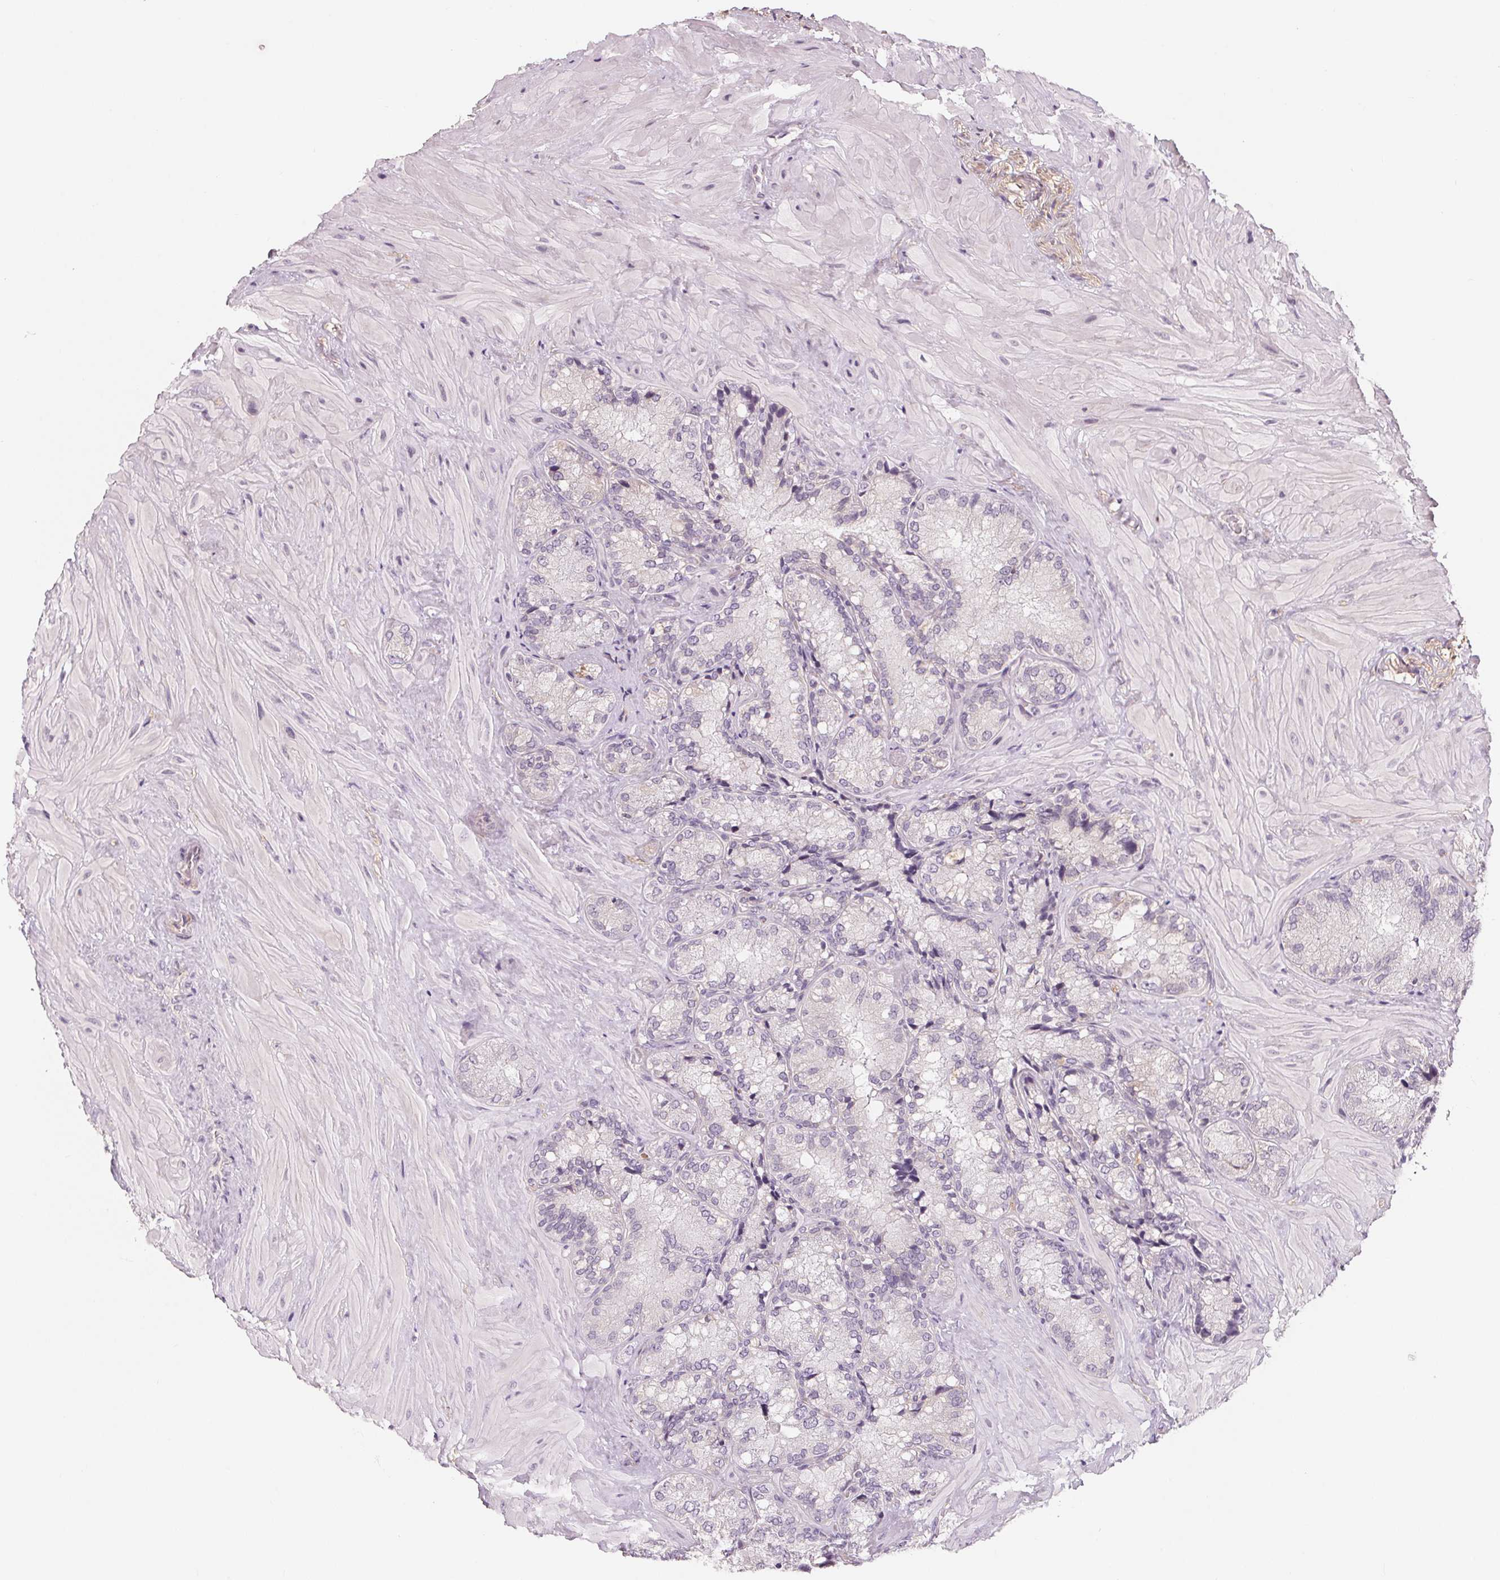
{"staining": {"intensity": "weak", "quantity": "25%-75%", "location": "cytoplasmic/membranous"}, "tissue": "seminal vesicle", "cell_type": "Glandular cells", "image_type": "normal", "snomed": [{"axis": "morphology", "description": "Normal tissue, NOS"}, {"axis": "topography", "description": "Seminal veicle"}], "caption": "Immunohistochemical staining of normal seminal vesicle demonstrates weak cytoplasmic/membranous protein expression in about 25%-75% of glandular cells. The staining was performed using DAB (3,3'-diaminobenzidine), with brown indicating positive protein expression. Nuclei are stained blue with hematoxylin.", "gene": "CFC1B", "patient": {"sex": "male", "age": 57}}